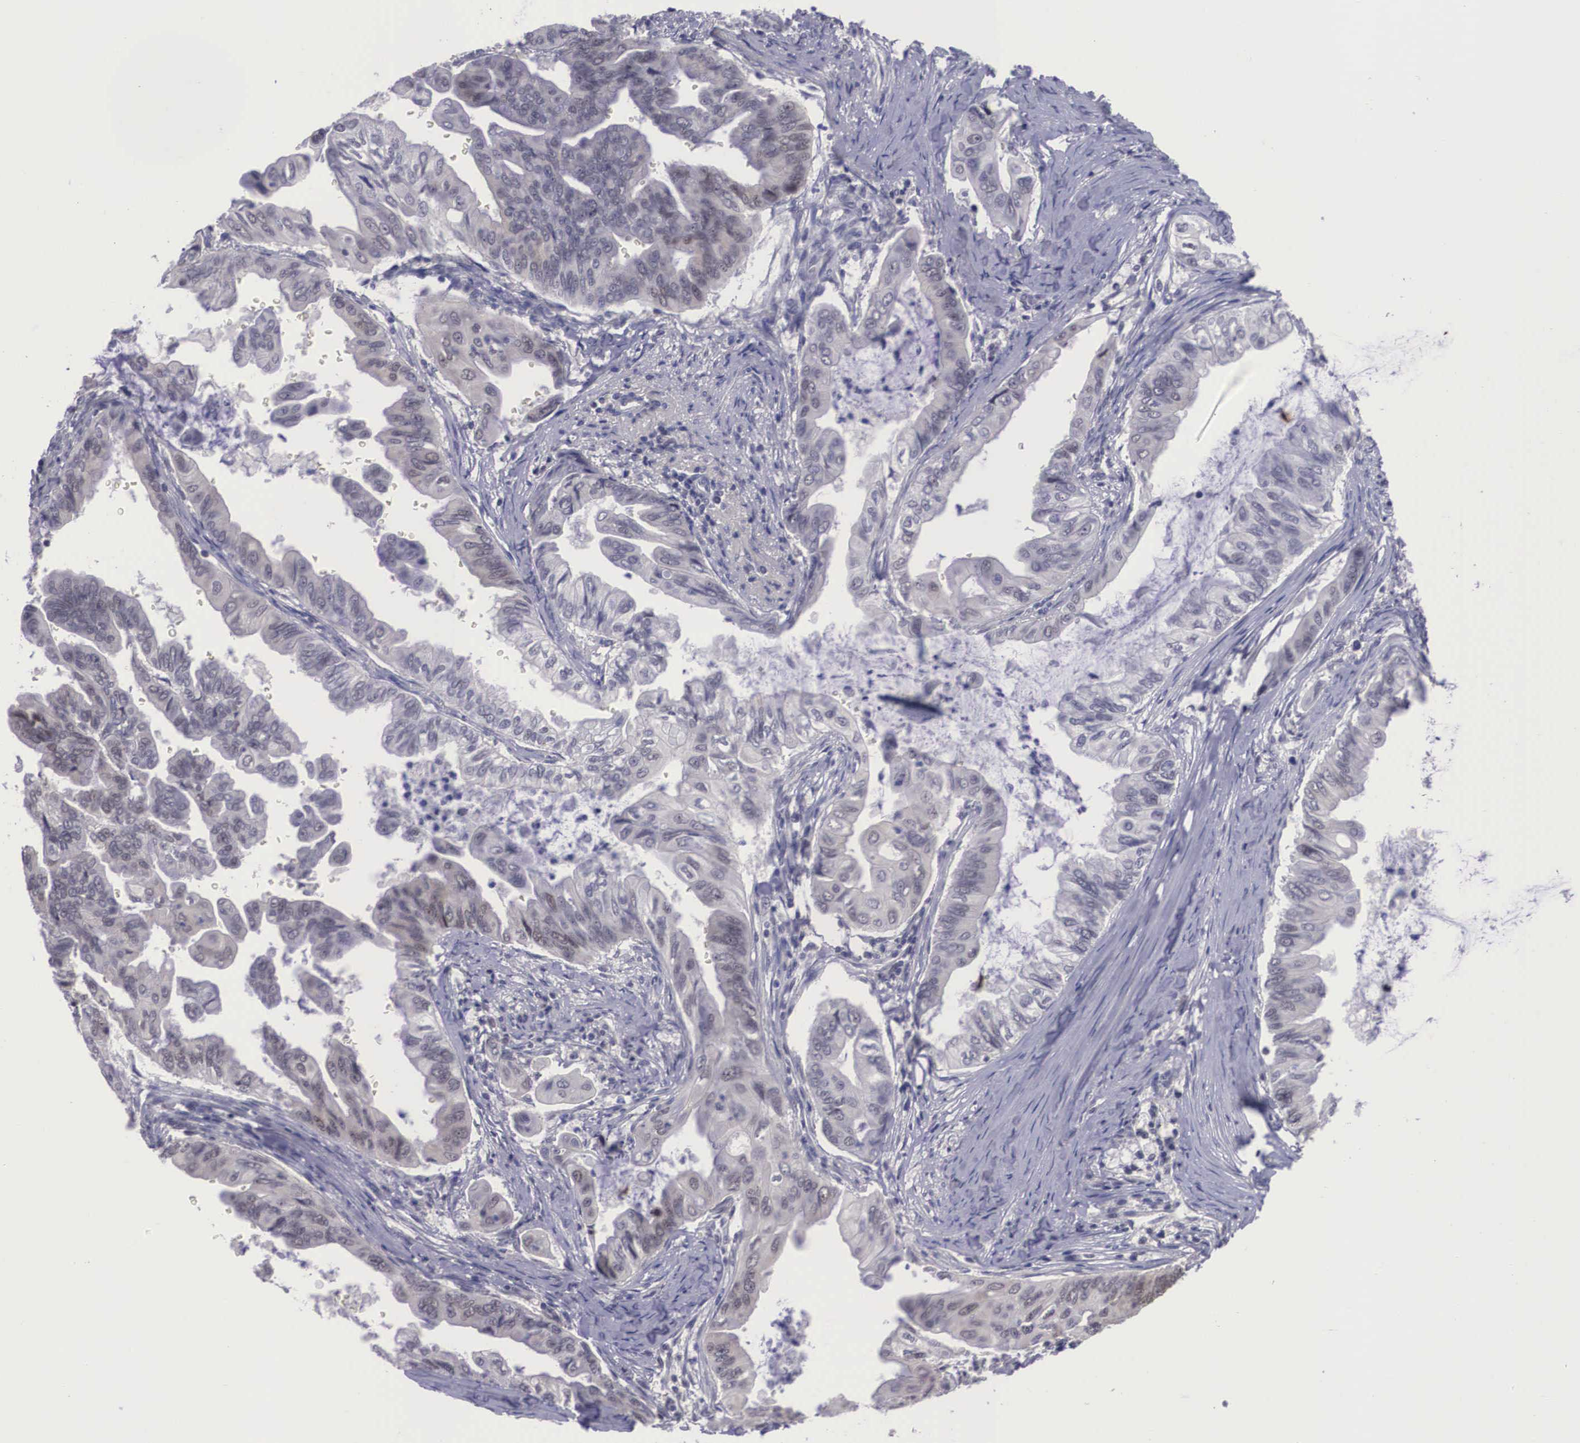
{"staining": {"intensity": "negative", "quantity": "none", "location": "none"}, "tissue": "stomach cancer", "cell_type": "Tumor cells", "image_type": "cancer", "snomed": [{"axis": "morphology", "description": "Adenocarcinoma, NOS"}, {"axis": "topography", "description": "Stomach, upper"}], "caption": "The micrograph exhibits no staining of tumor cells in stomach cancer. (Immunohistochemistry, brightfield microscopy, high magnification).", "gene": "ZNF275", "patient": {"sex": "male", "age": 80}}